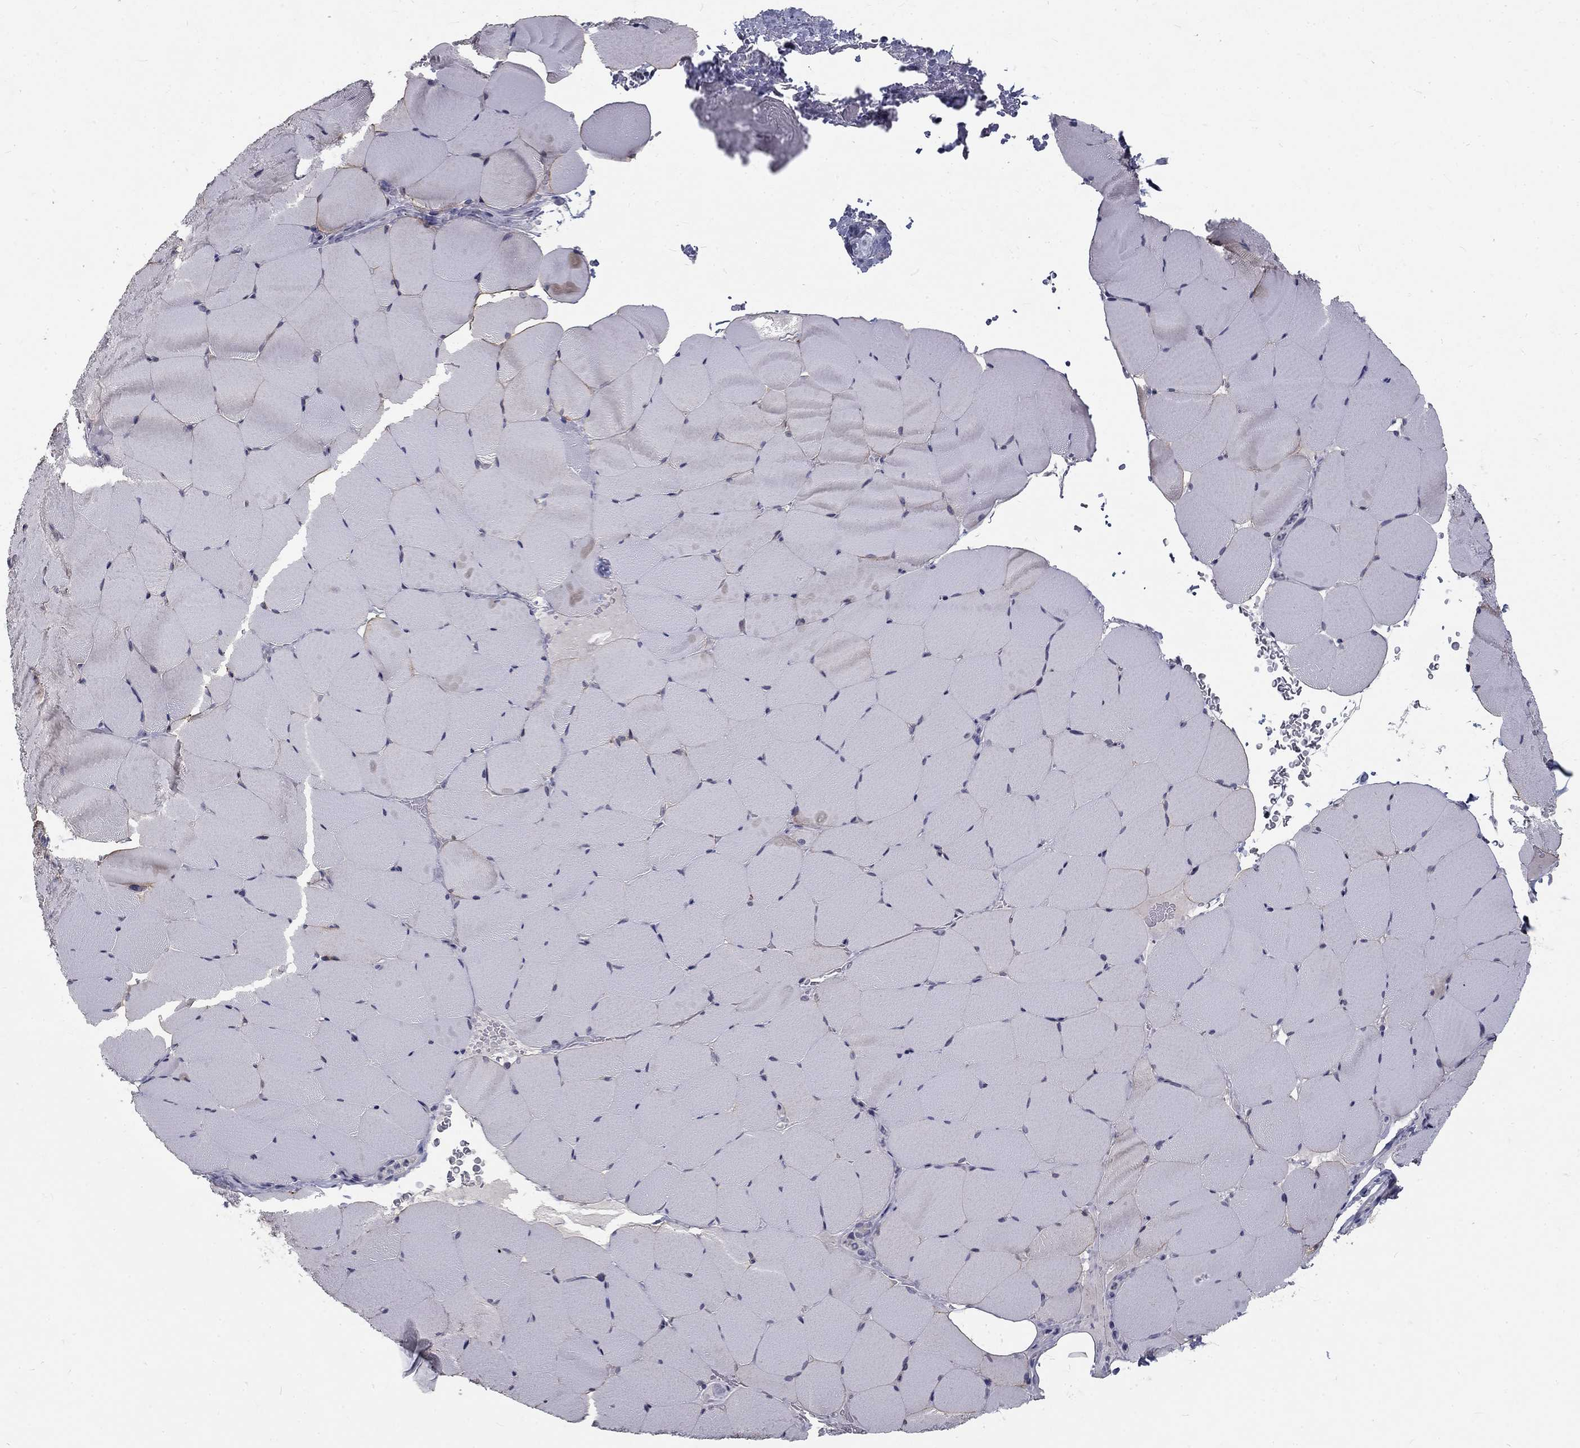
{"staining": {"intensity": "negative", "quantity": "none", "location": "none"}, "tissue": "skeletal muscle", "cell_type": "Myocytes", "image_type": "normal", "snomed": [{"axis": "morphology", "description": "Normal tissue, NOS"}, {"axis": "topography", "description": "Skeletal muscle"}], "caption": "Myocytes show no significant staining in normal skeletal muscle. (Brightfield microscopy of DAB (3,3'-diaminobenzidine) IHC at high magnification).", "gene": "NOS1", "patient": {"sex": "female", "age": 37}}